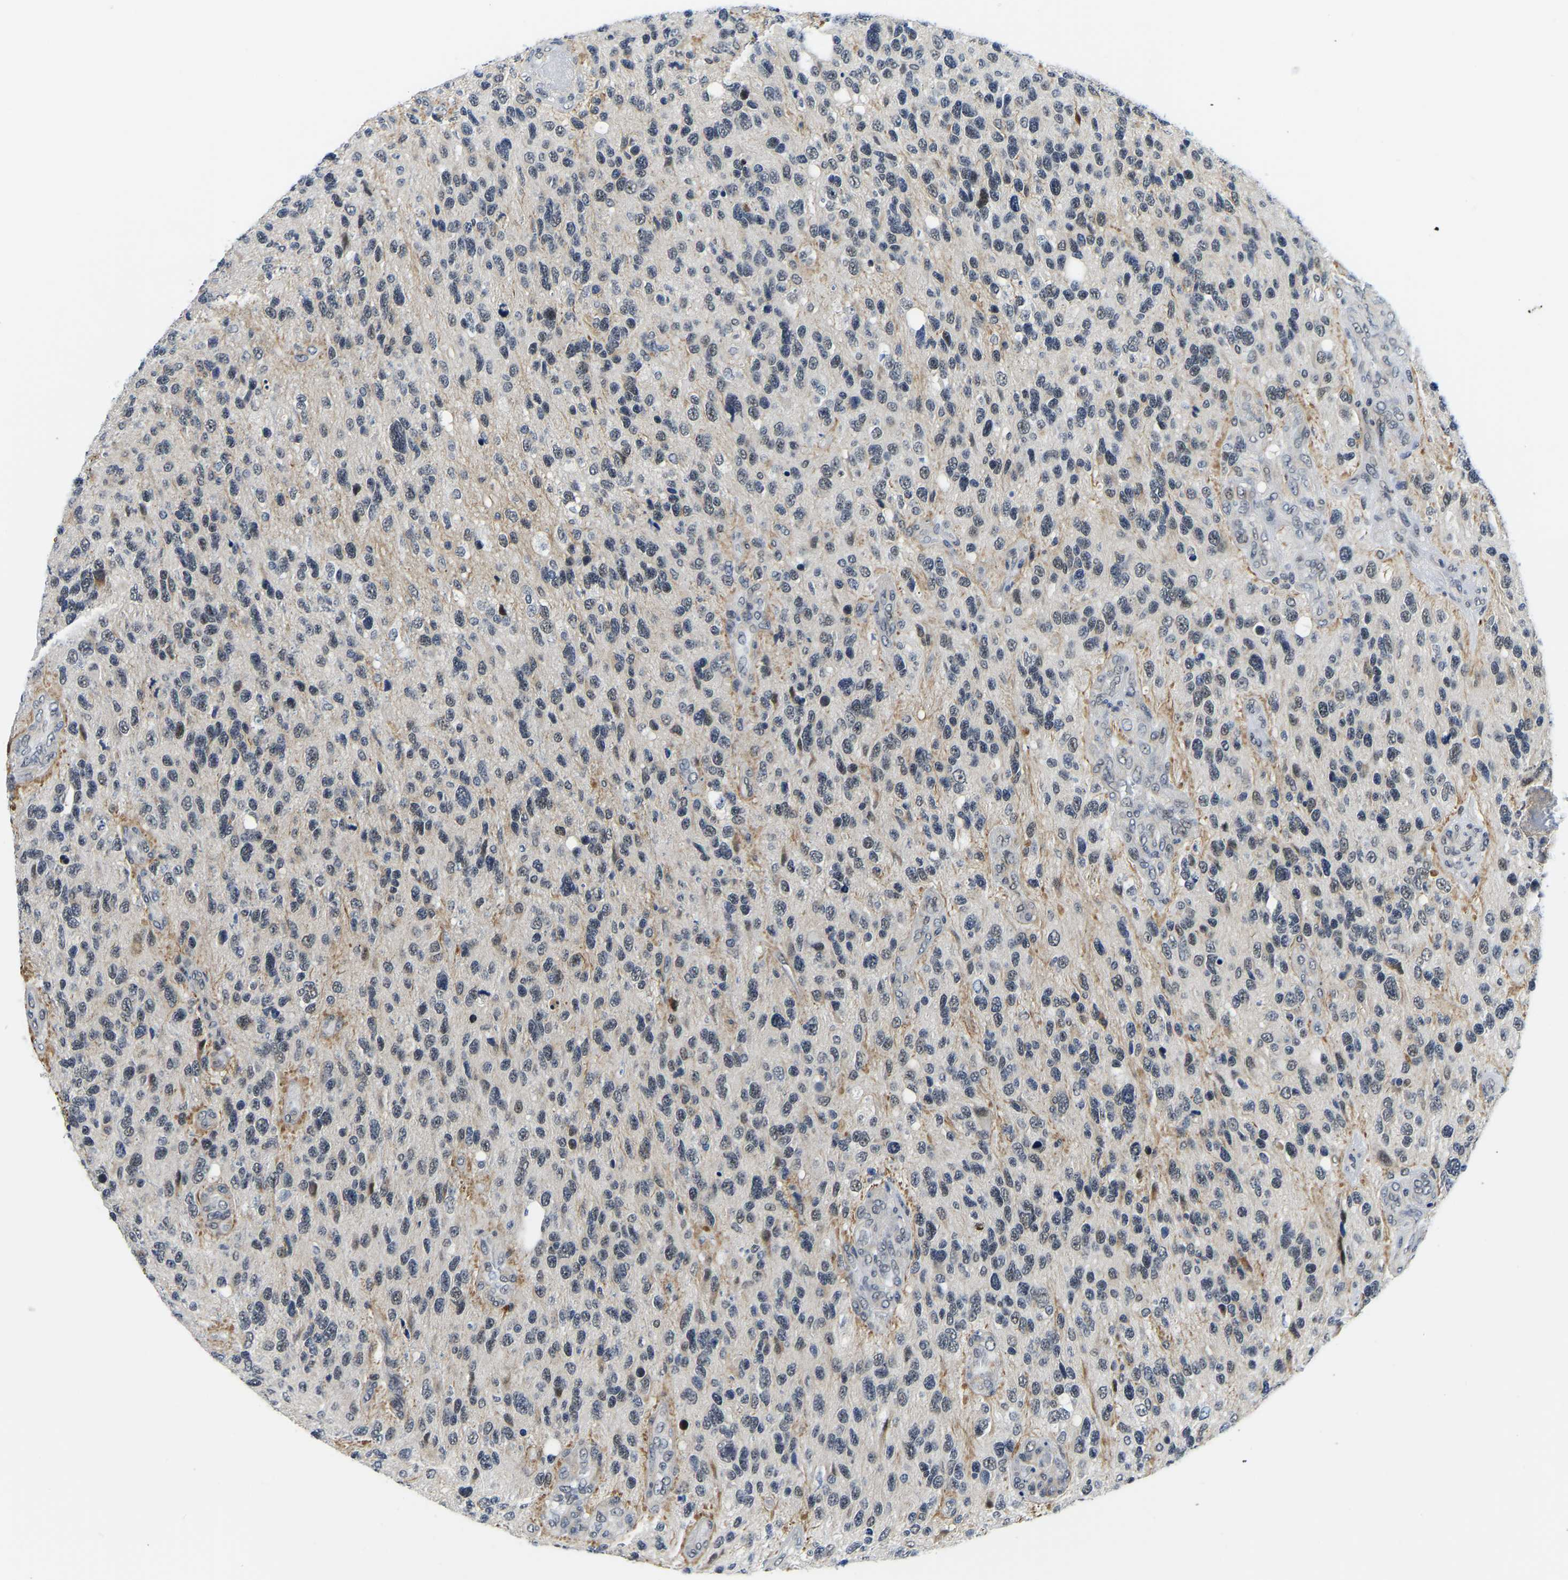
{"staining": {"intensity": "negative", "quantity": "none", "location": "none"}, "tissue": "glioma", "cell_type": "Tumor cells", "image_type": "cancer", "snomed": [{"axis": "morphology", "description": "Glioma, malignant, High grade"}, {"axis": "topography", "description": "Brain"}], "caption": "High magnification brightfield microscopy of malignant high-grade glioma stained with DAB (3,3'-diaminobenzidine) (brown) and counterstained with hematoxylin (blue): tumor cells show no significant staining. Brightfield microscopy of immunohistochemistry (IHC) stained with DAB (brown) and hematoxylin (blue), captured at high magnification.", "gene": "POLDIP3", "patient": {"sex": "female", "age": 58}}